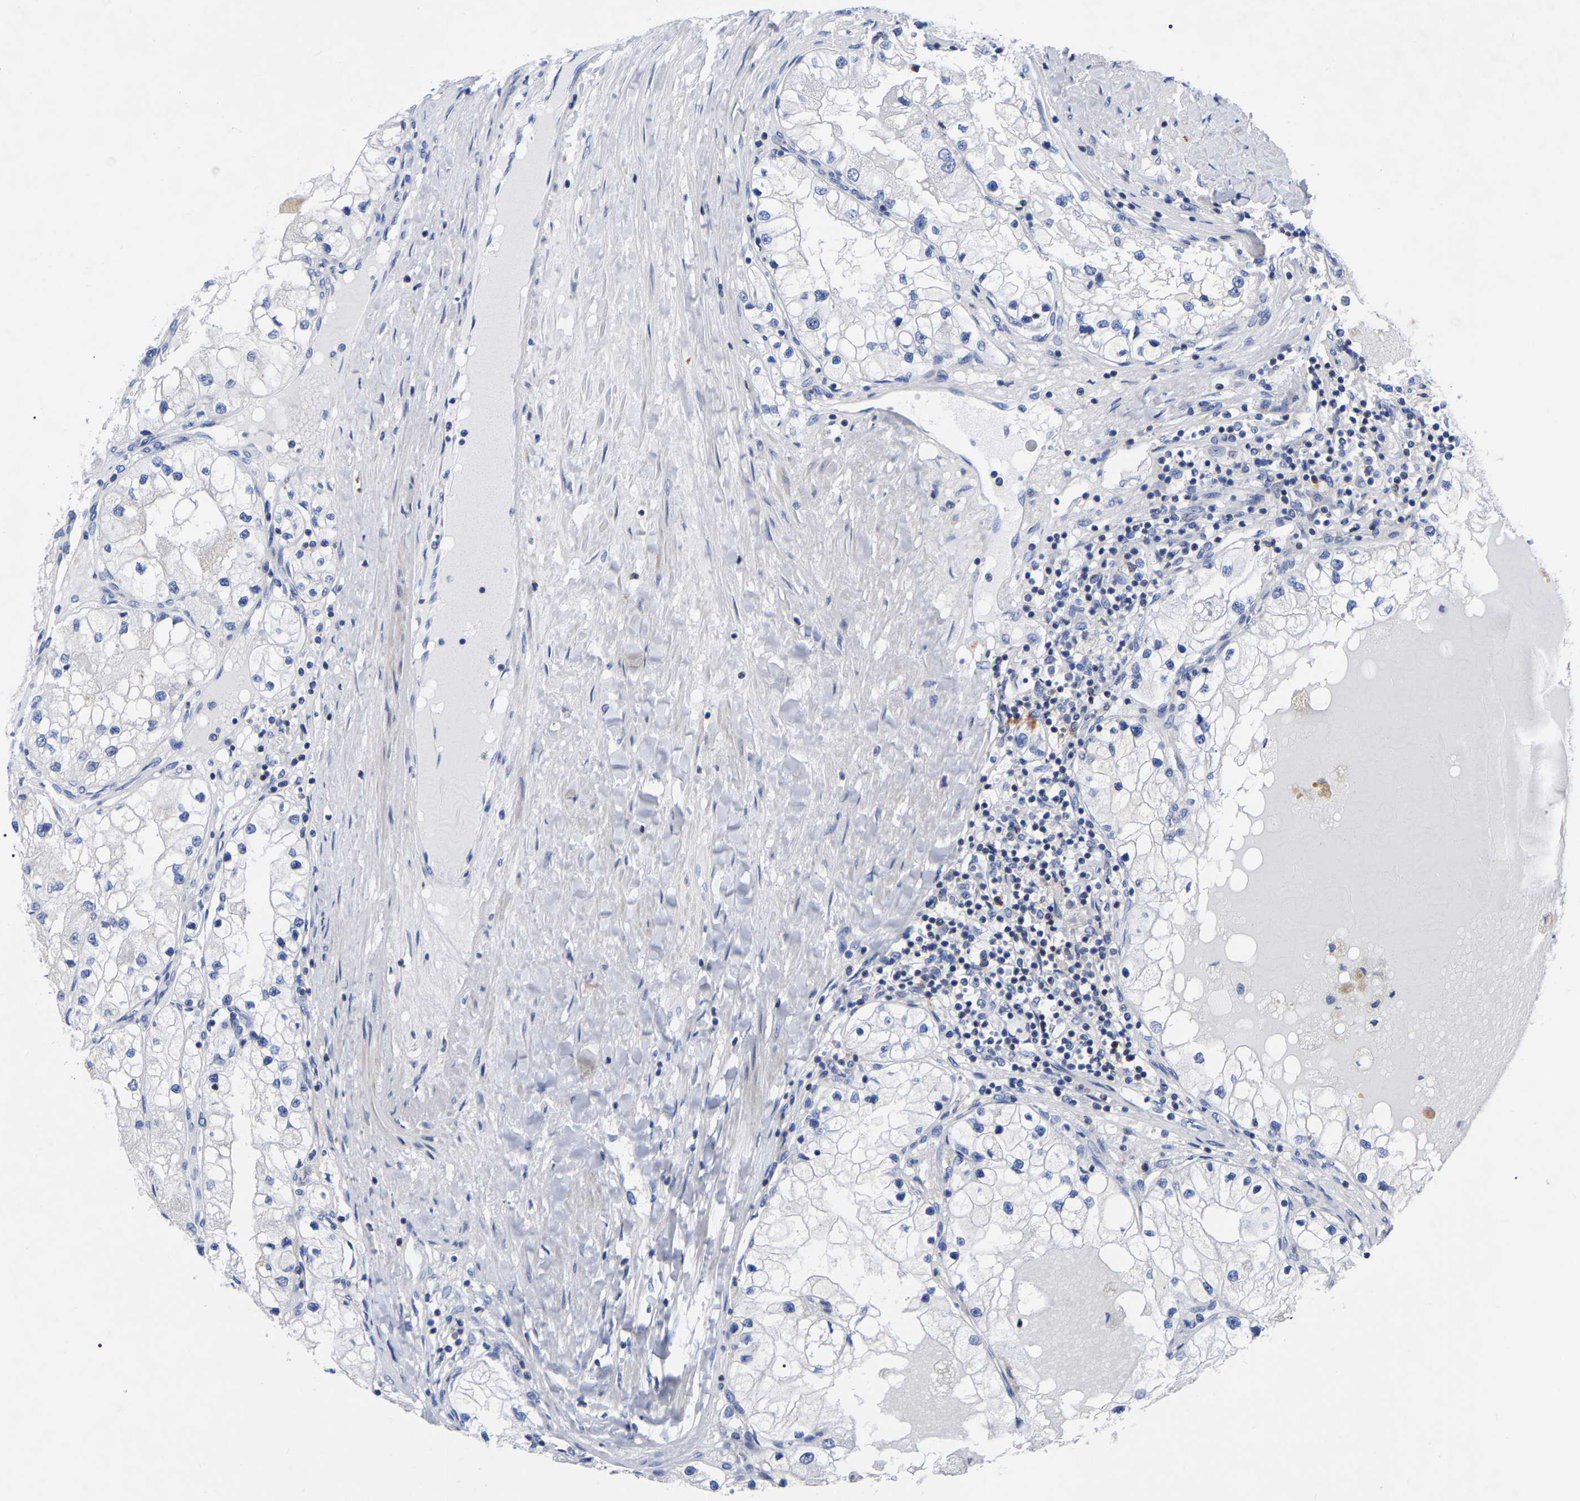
{"staining": {"intensity": "negative", "quantity": "none", "location": "none"}, "tissue": "renal cancer", "cell_type": "Tumor cells", "image_type": "cancer", "snomed": [{"axis": "morphology", "description": "Adenocarcinoma, NOS"}, {"axis": "topography", "description": "Kidney"}], "caption": "Image shows no protein positivity in tumor cells of renal adenocarcinoma tissue.", "gene": "PTPN7", "patient": {"sex": "male", "age": 68}}